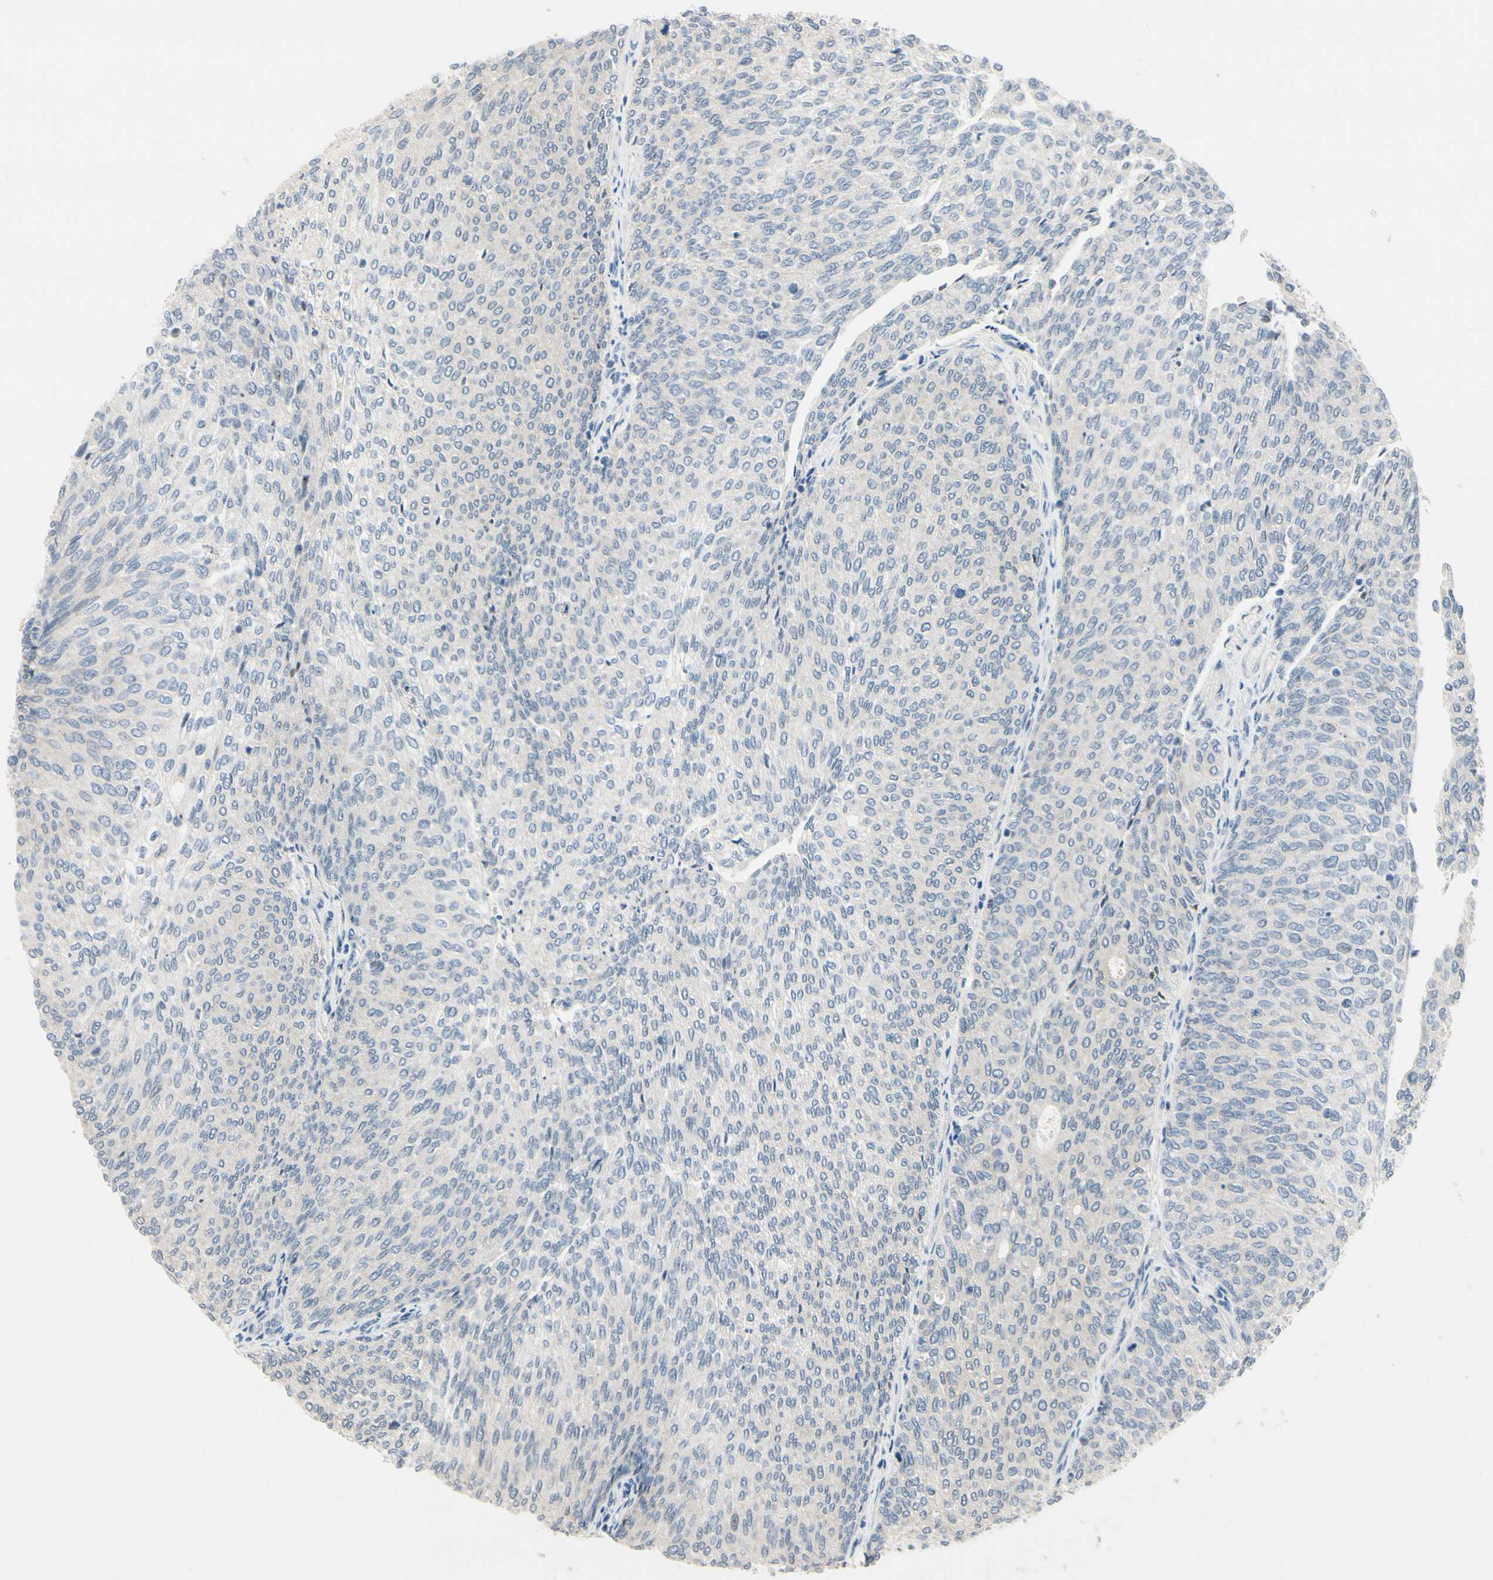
{"staining": {"intensity": "negative", "quantity": "none", "location": "none"}, "tissue": "urothelial cancer", "cell_type": "Tumor cells", "image_type": "cancer", "snomed": [{"axis": "morphology", "description": "Urothelial carcinoma, Low grade"}, {"axis": "topography", "description": "Urinary bladder"}], "caption": "Immunohistochemical staining of human urothelial cancer demonstrates no significant positivity in tumor cells. (Brightfield microscopy of DAB (3,3'-diaminobenzidine) immunohistochemistry at high magnification).", "gene": "SLC27A6", "patient": {"sex": "female", "age": 79}}